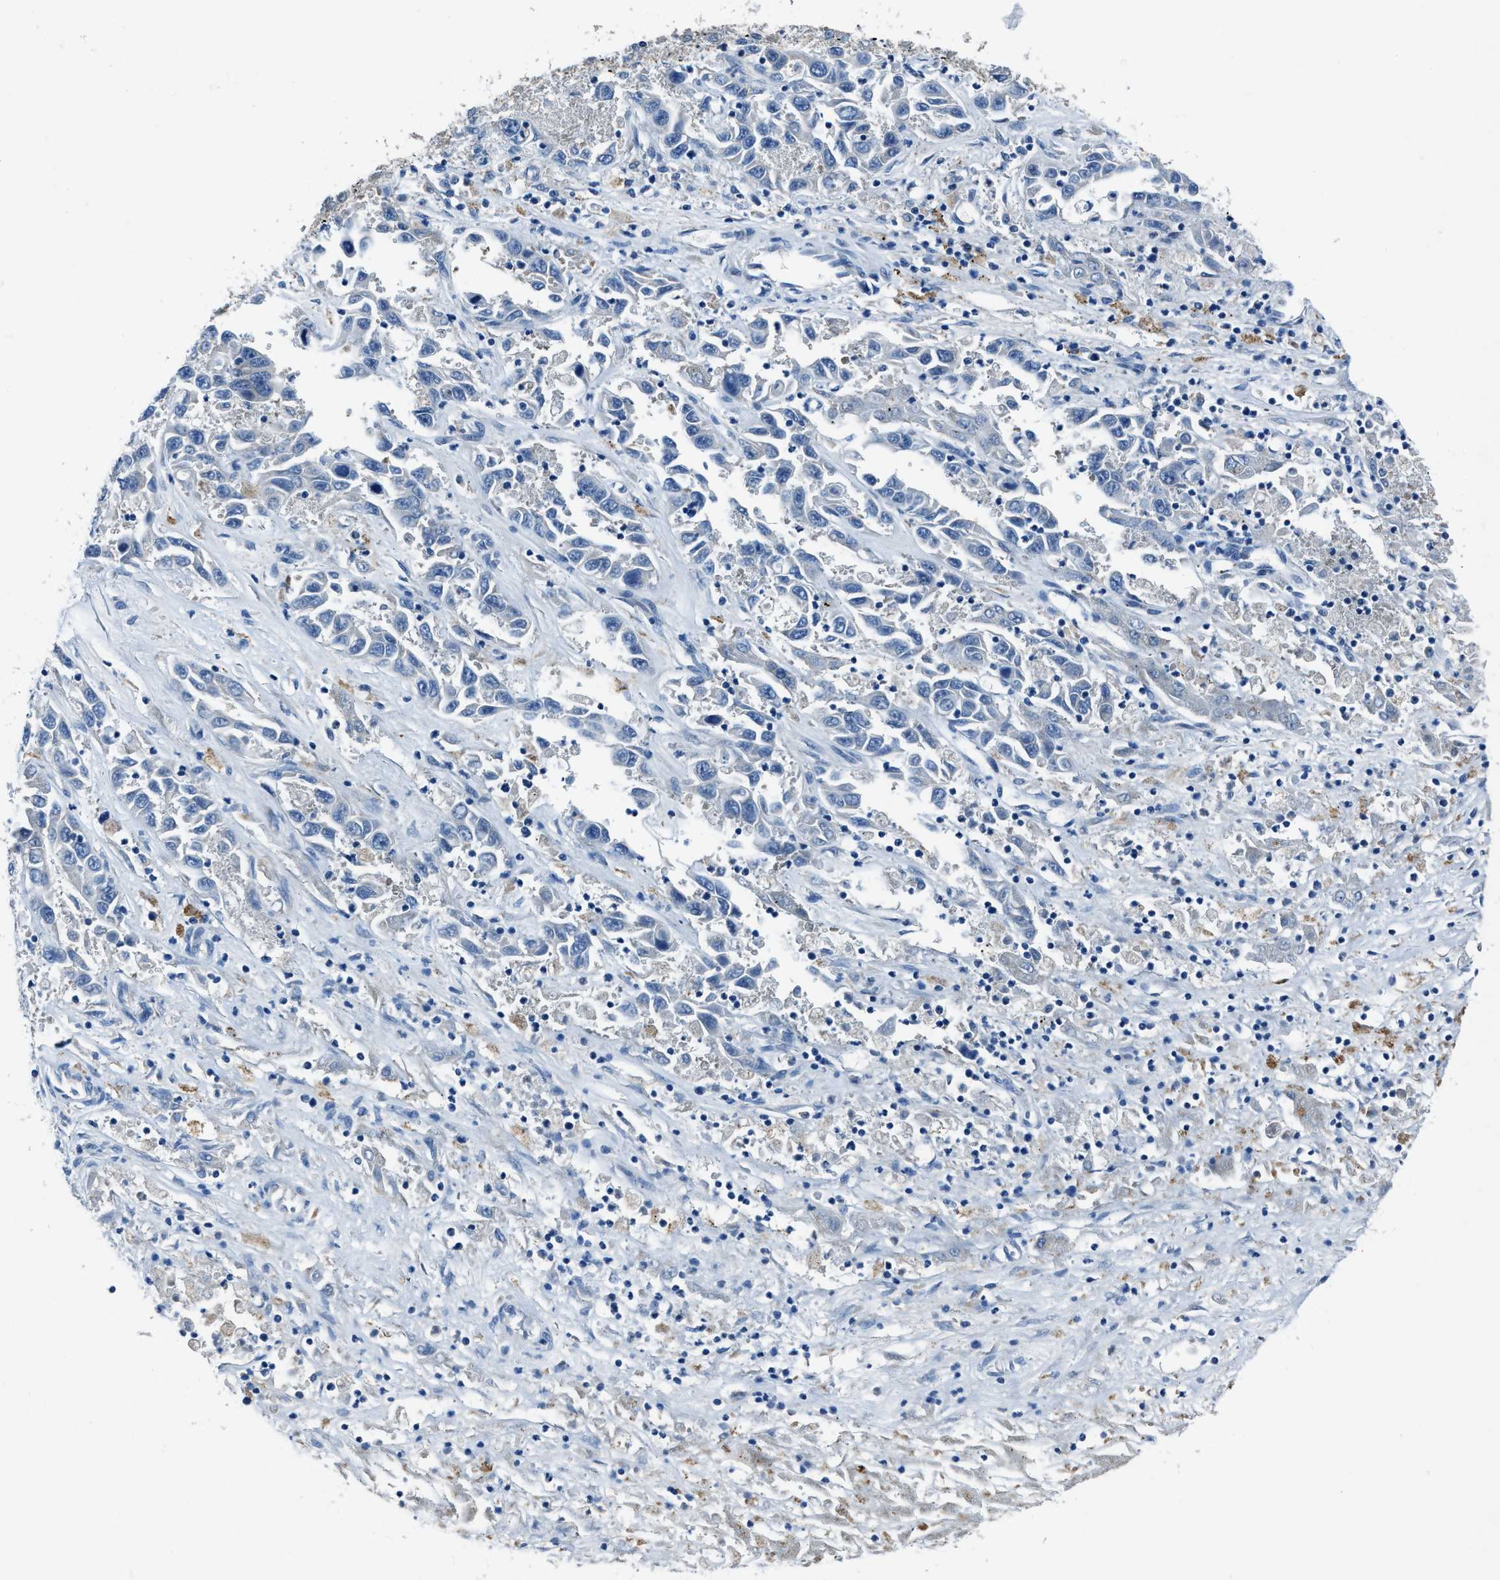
{"staining": {"intensity": "negative", "quantity": "none", "location": "none"}, "tissue": "liver cancer", "cell_type": "Tumor cells", "image_type": "cancer", "snomed": [{"axis": "morphology", "description": "Cholangiocarcinoma"}, {"axis": "topography", "description": "Liver"}], "caption": "A high-resolution image shows immunohistochemistry staining of liver cholangiocarcinoma, which exhibits no significant staining in tumor cells. (DAB (3,3'-diaminobenzidine) IHC with hematoxylin counter stain).", "gene": "ADAM2", "patient": {"sex": "female", "age": 52}}